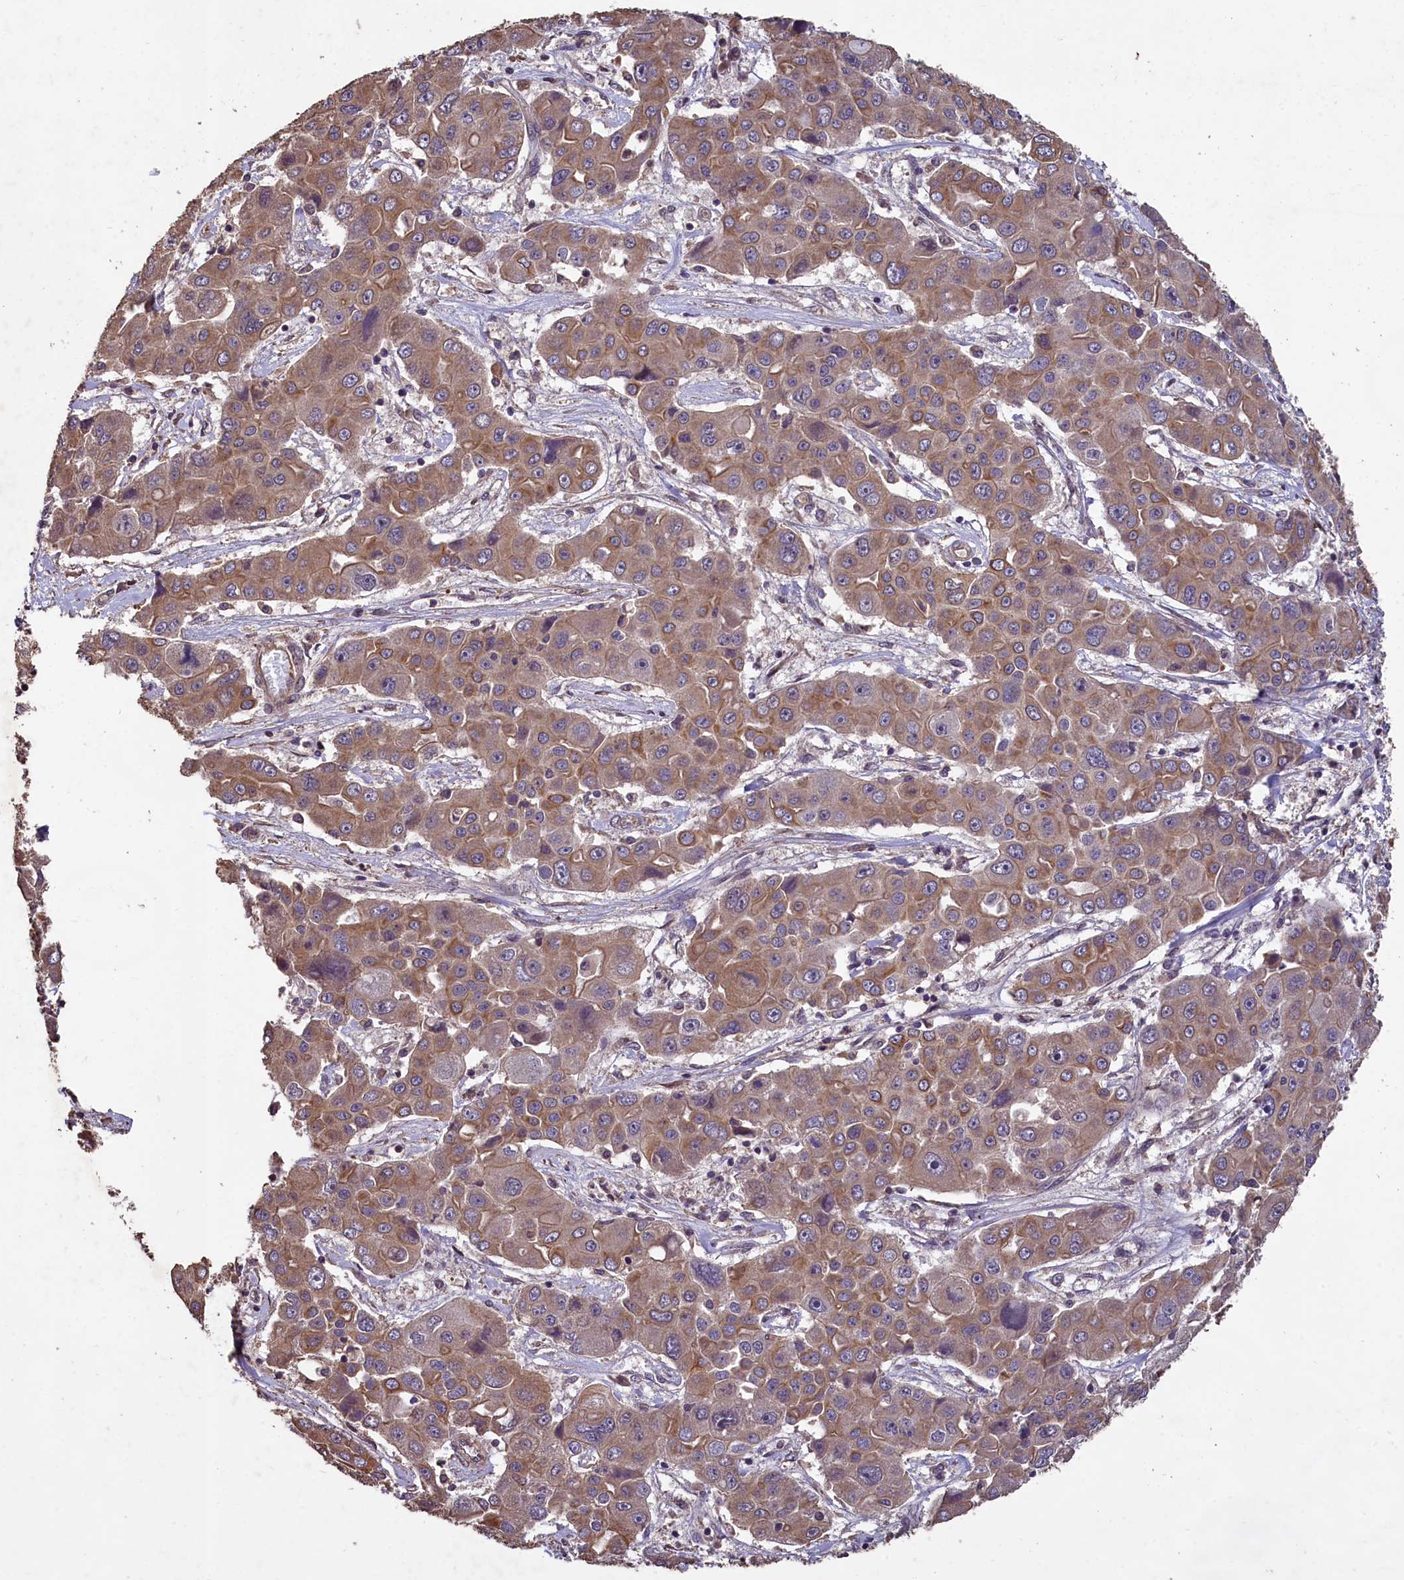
{"staining": {"intensity": "weak", "quantity": "25%-75%", "location": "cytoplasmic/membranous"}, "tissue": "liver cancer", "cell_type": "Tumor cells", "image_type": "cancer", "snomed": [{"axis": "morphology", "description": "Cholangiocarcinoma"}, {"axis": "topography", "description": "Liver"}], "caption": "IHC image of neoplastic tissue: cholangiocarcinoma (liver) stained using immunohistochemistry (IHC) shows low levels of weak protein expression localized specifically in the cytoplasmic/membranous of tumor cells, appearing as a cytoplasmic/membranous brown color.", "gene": "CHD9", "patient": {"sex": "male", "age": 67}}